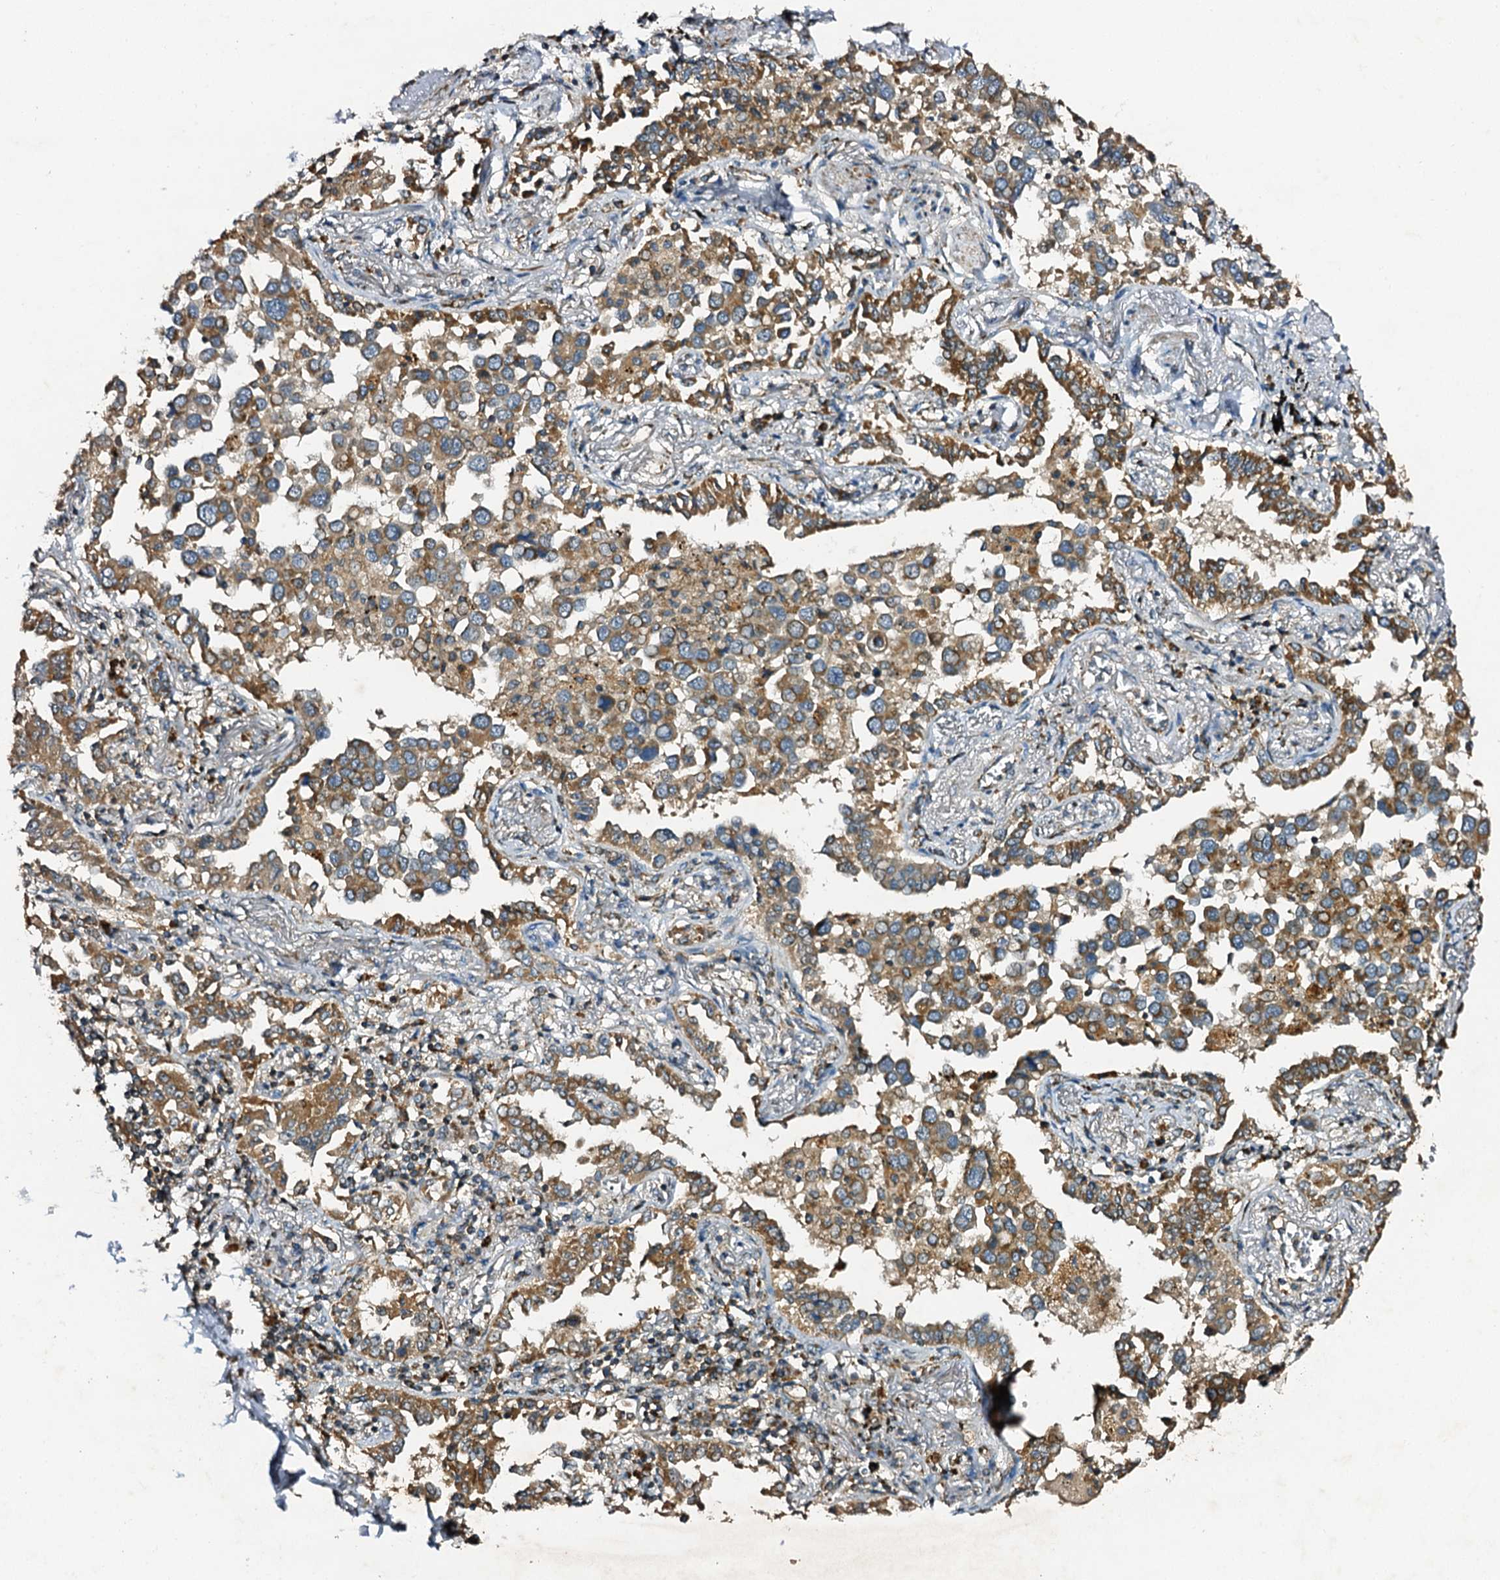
{"staining": {"intensity": "moderate", "quantity": ">75%", "location": "cytoplasmic/membranous"}, "tissue": "lung cancer", "cell_type": "Tumor cells", "image_type": "cancer", "snomed": [{"axis": "morphology", "description": "Adenocarcinoma, NOS"}, {"axis": "topography", "description": "Lung"}], "caption": "The histopathology image reveals immunohistochemical staining of lung cancer (adenocarcinoma). There is moderate cytoplasmic/membranous expression is appreciated in approximately >75% of tumor cells.", "gene": "NDUFA13", "patient": {"sex": "male", "age": 67}}